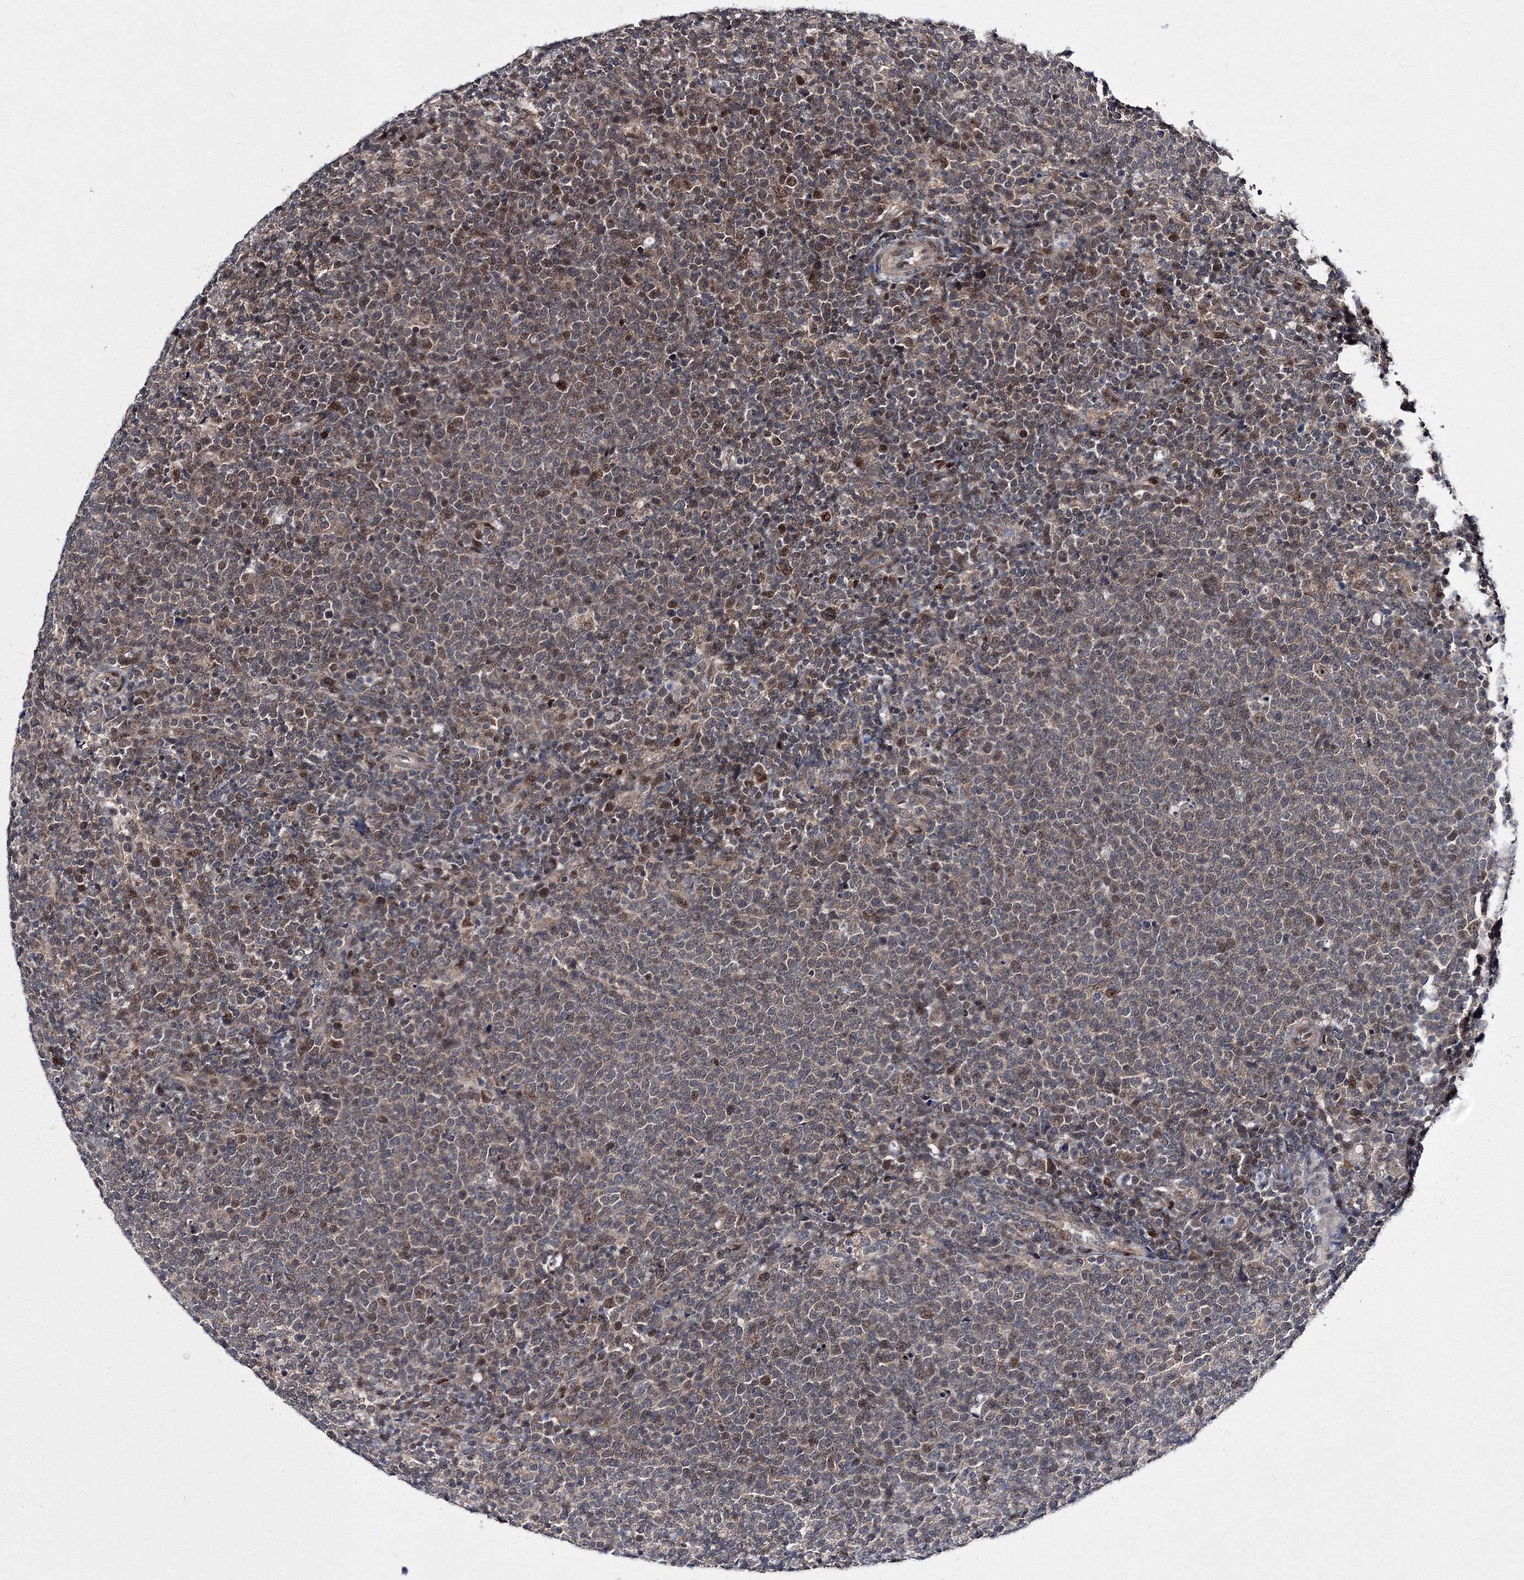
{"staining": {"intensity": "weak", "quantity": ">75%", "location": "cytoplasmic/membranous,nuclear"}, "tissue": "lymphoma", "cell_type": "Tumor cells", "image_type": "cancer", "snomed": [{"axis": "morphology", "description": "Malignant lymphoma, non-Hodgkin's type, High grade"}, {"axis": "topography", "description": "Lymph node"}], "caption": "The immunohistochemical stain highlights weak cytoplasmic/membranous and nuclear expression in tumor cells of lymphoma tissue.", "gene": "GPN1", "patient": {"sex": "male", "age": 61}}